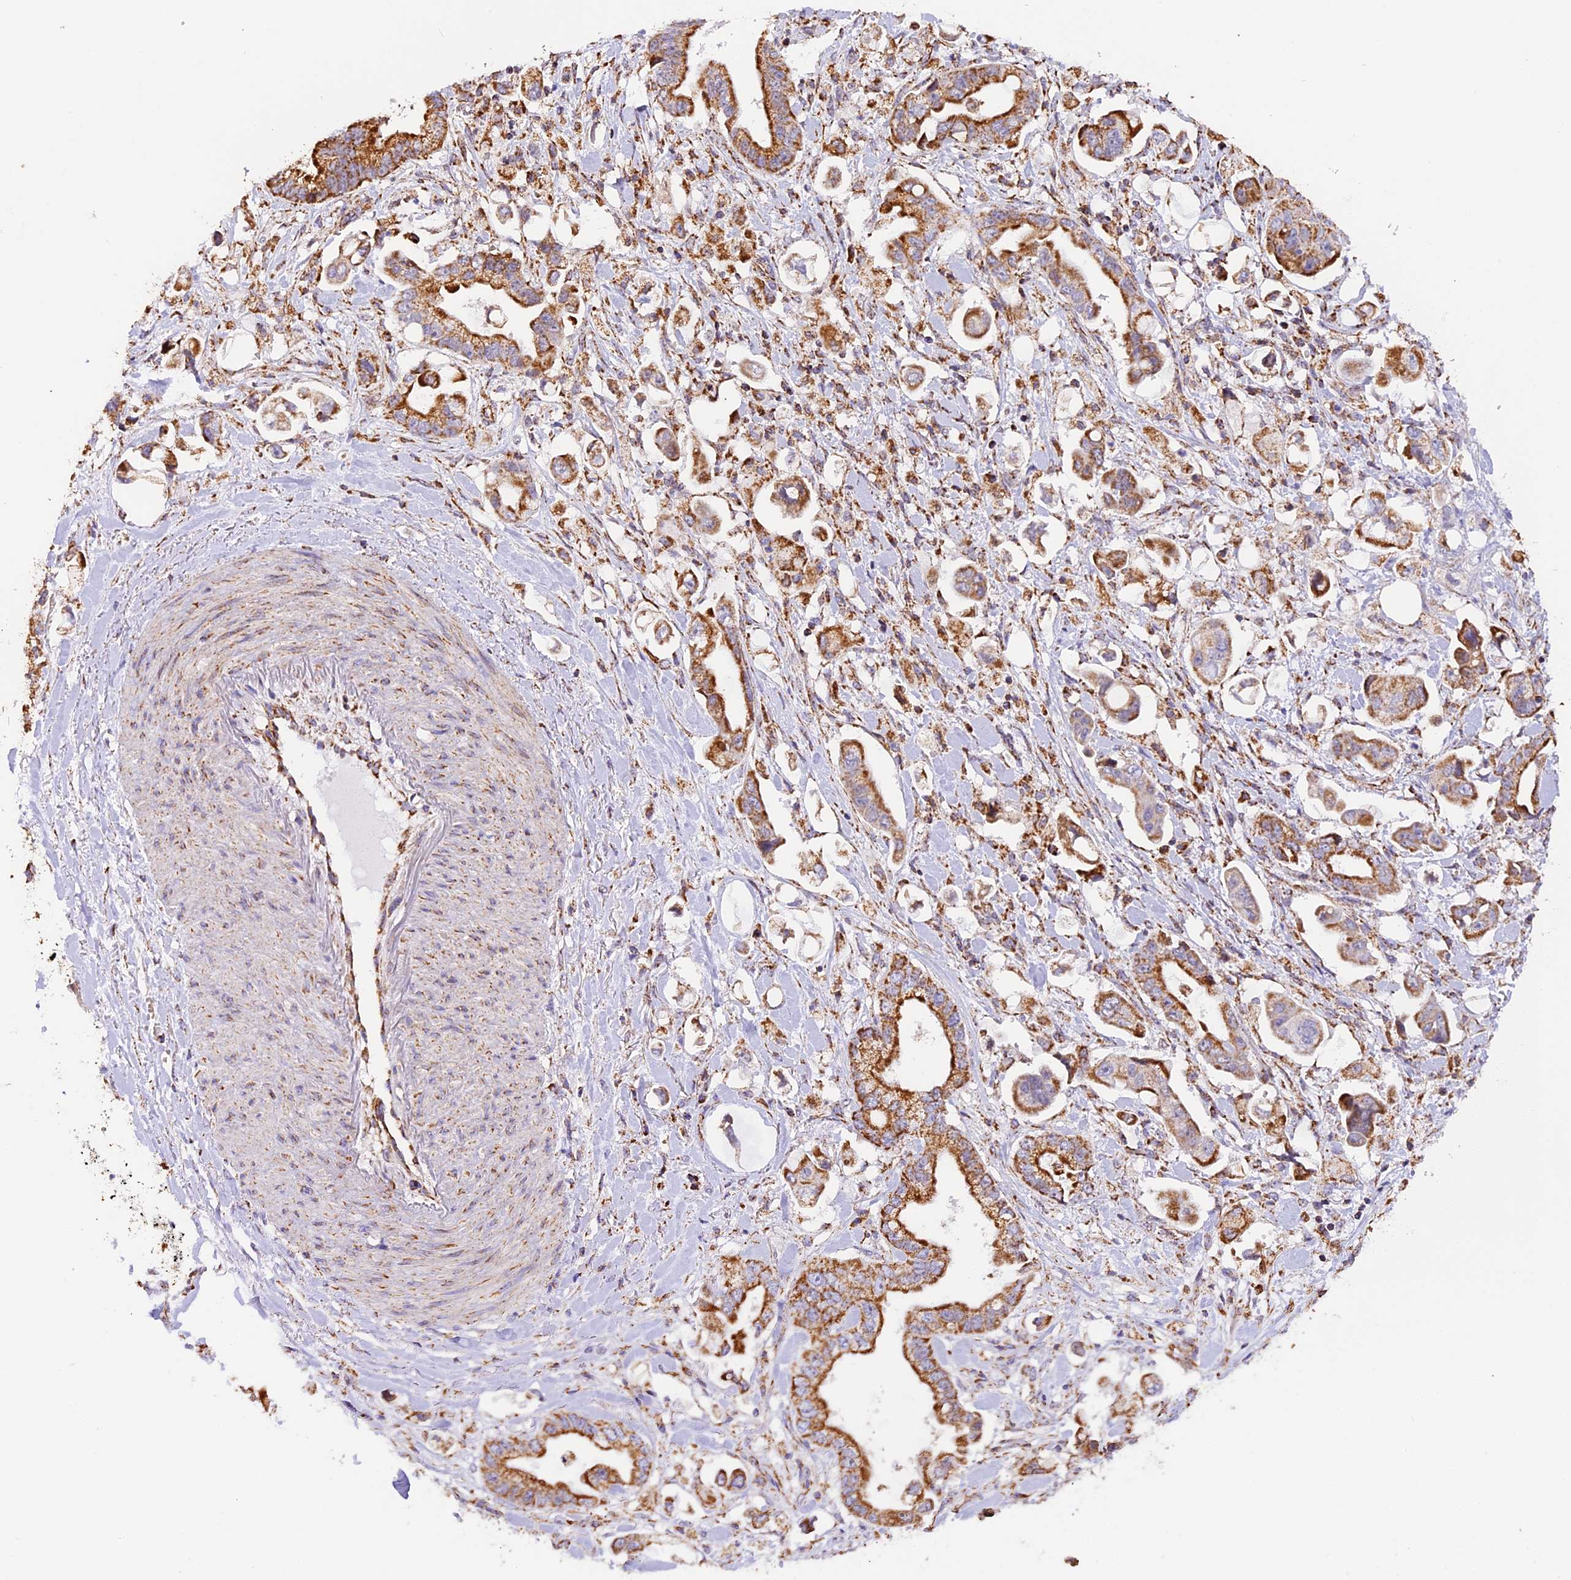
{"staining": {"intensity": "strong", "quantity": ">75%", "location": "cytoplasmic/membranous"}, "tissue": "stomach cancer", "cell_type": "Tumor cells", "image_type": "cancer", "snomed": [{"axis": "morphology", "description": "Adenocarcinoma, NOS"}, {"axis": "topography", "description": "Stomach"}], "caption": "This micrograph exhibits immunohistochemistry (IHC) staining of human stomach cancer, with high strong cytoplasmic/membranous staining in about >75% of tumor cells.", "gene": "NDUFA8", "patient": {"sex": "male", "age": 62}}